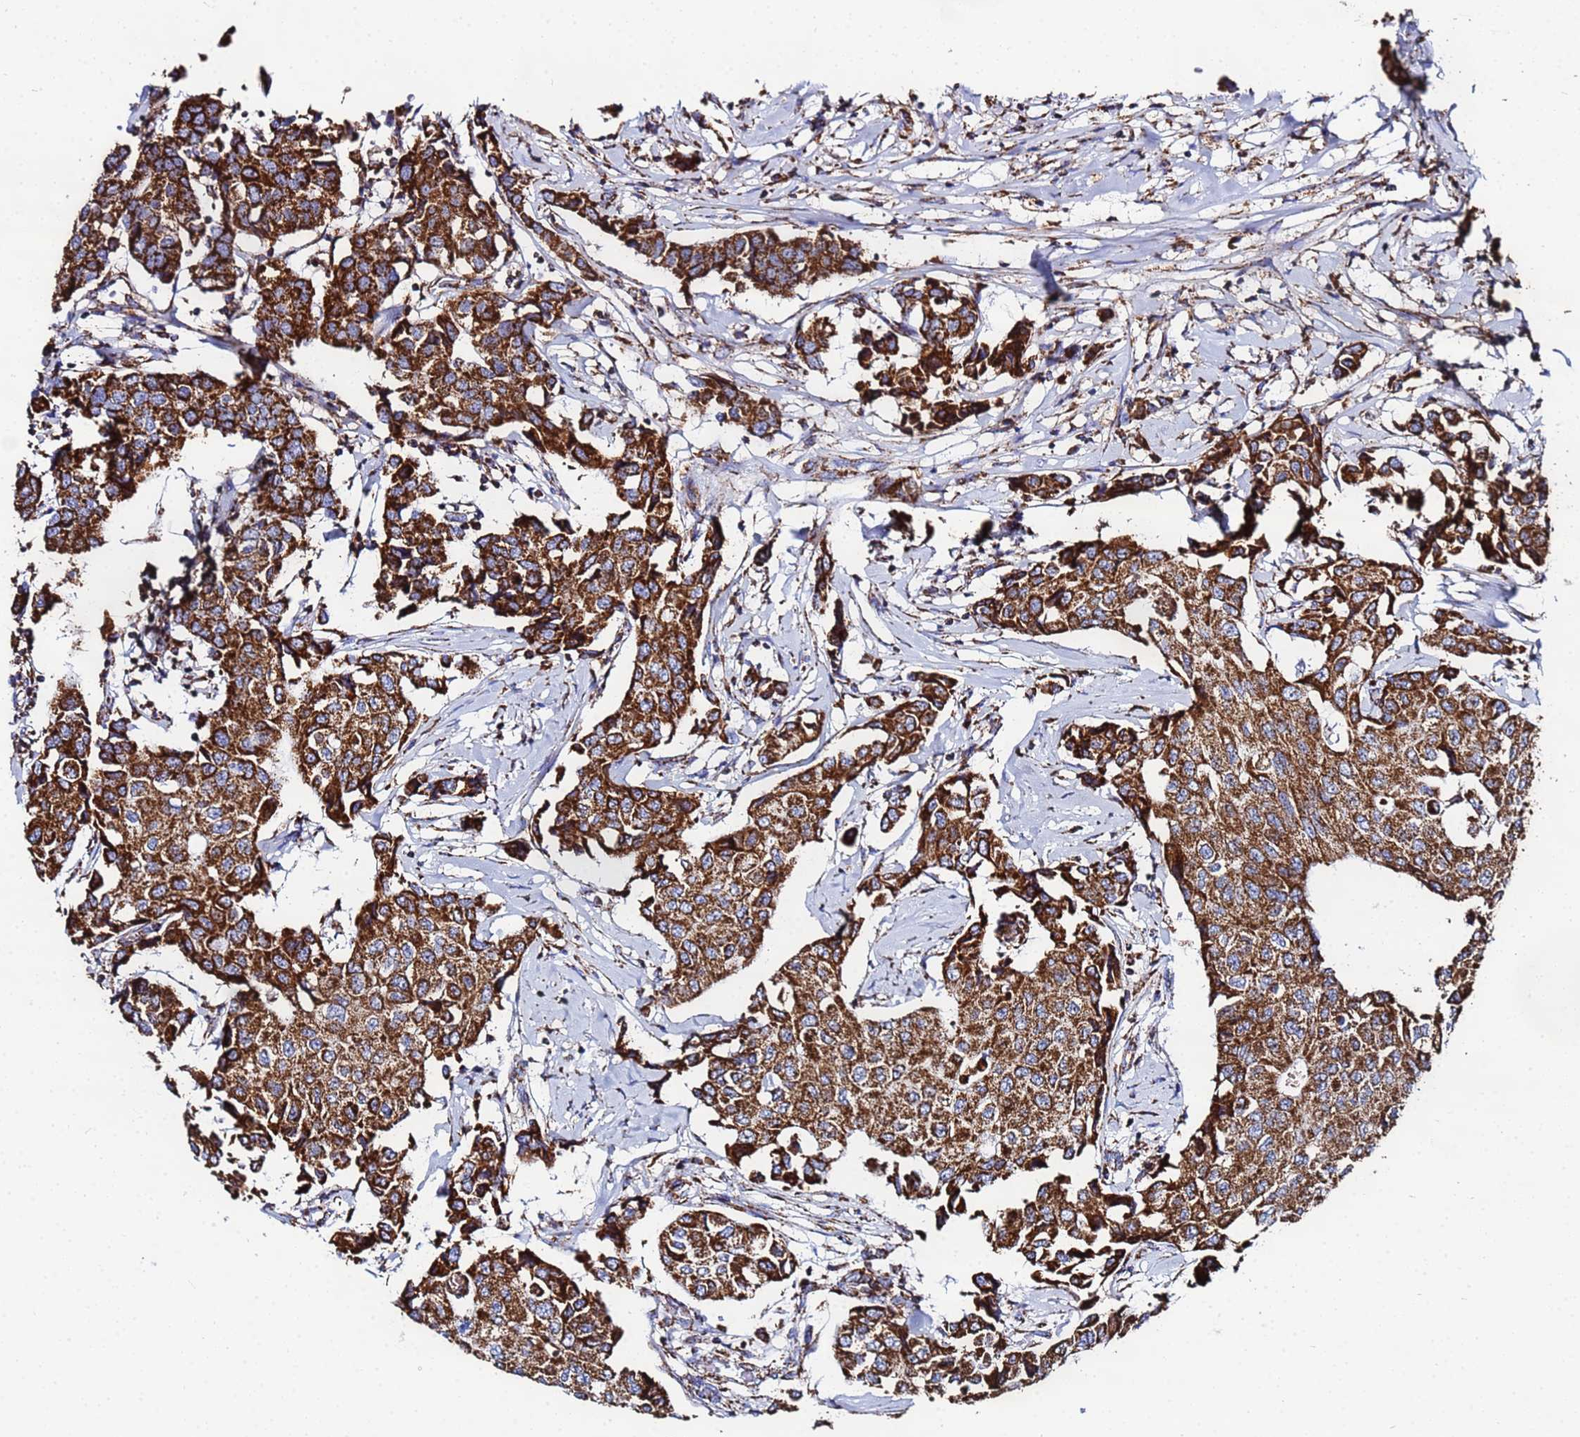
{"staining": {"intensity": "strong", "quantity": ">75%", "location": "cytoplasmic/membranous"}, "tissue": "breast cancer", "cell_type": "Tumor cells", "image_type": "cancer", "snomed": [{"axis": "morphology", "description": "Duct carcinoma"}, {"axis": "topography", "description": "Breast"}], "caption": "The image reveals a brown stain indicating the presence of a protein in the cytoplasmic/membranous of tumor cells in breast cancer.", "gene": "GLUD1", "patient": {"sex": "female", "age": 80}}